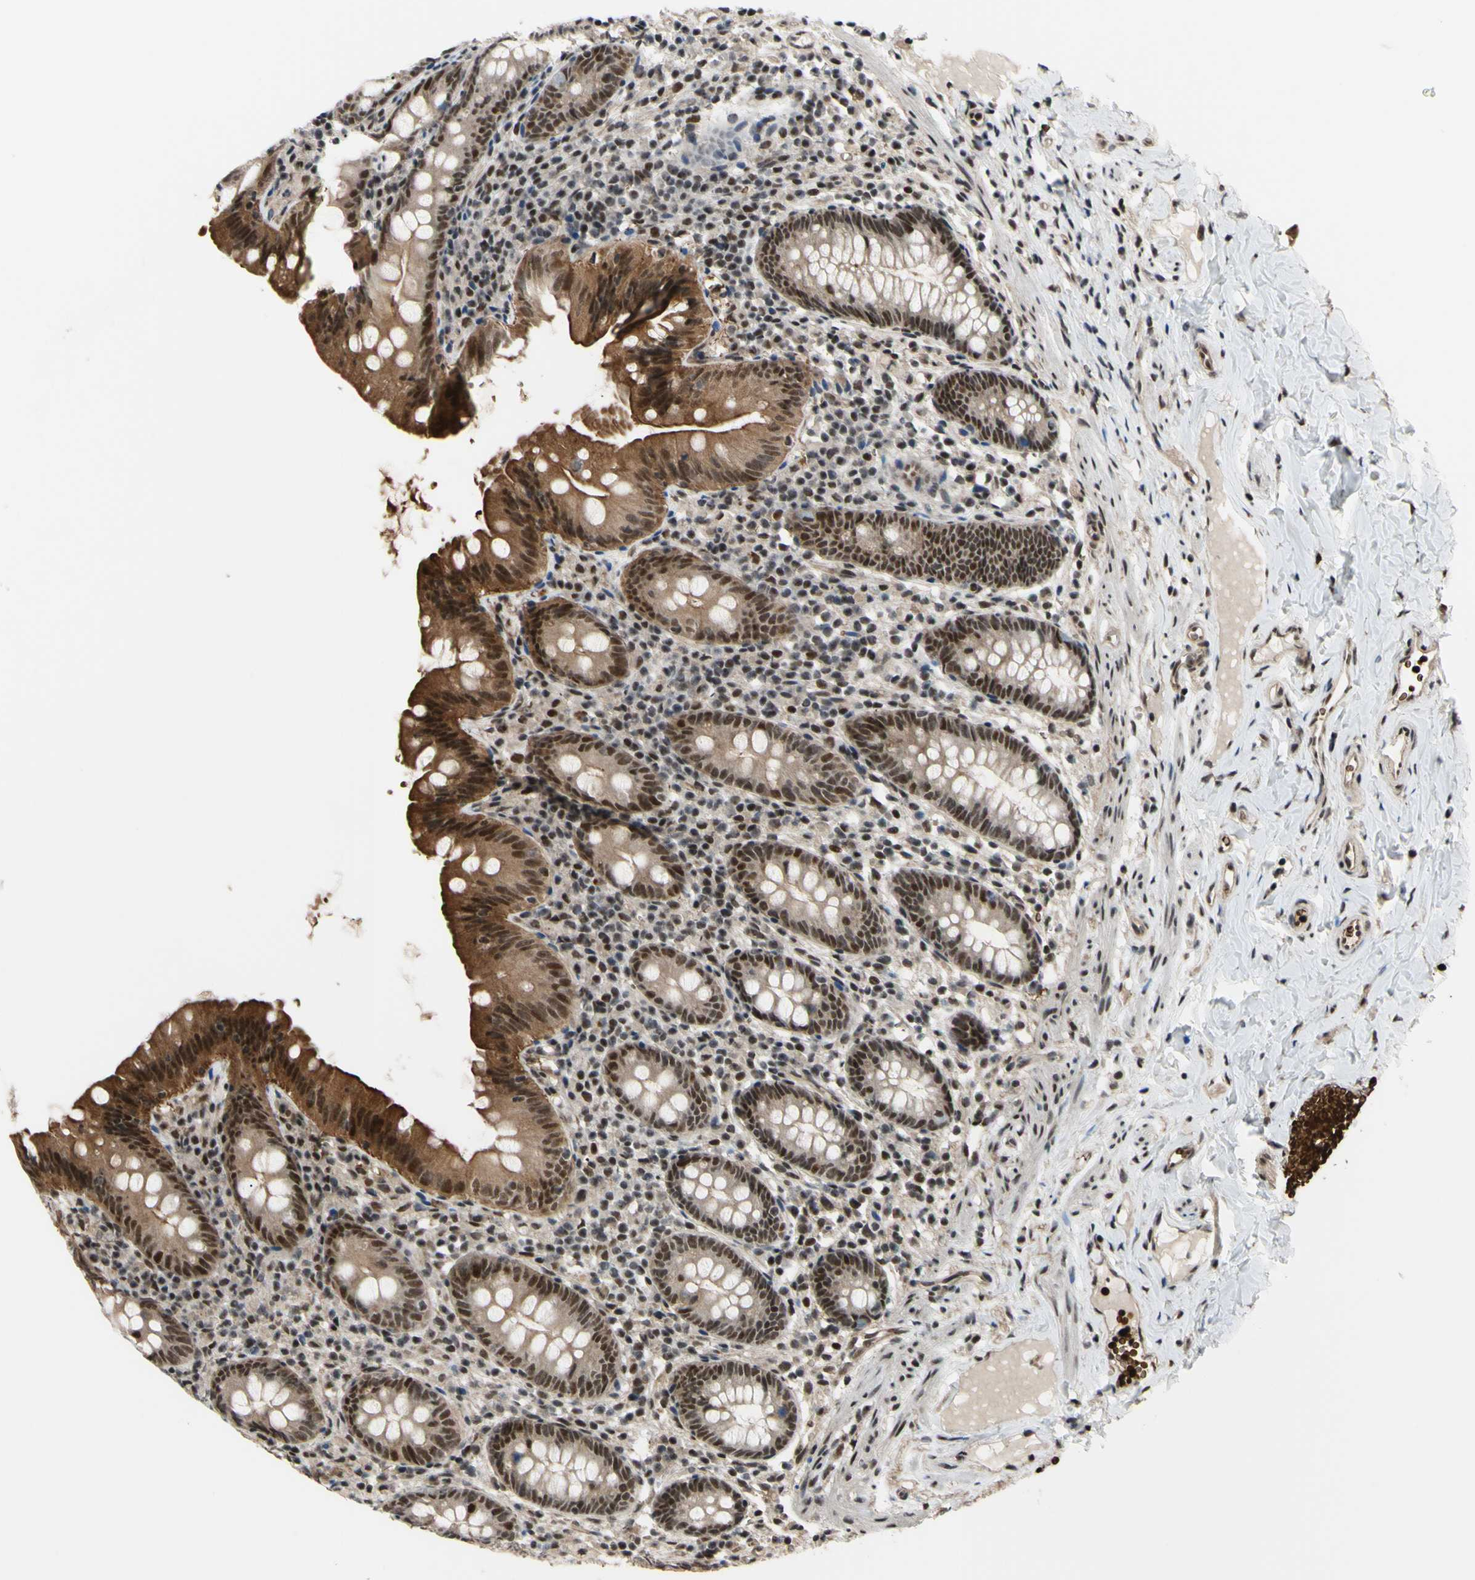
{"staining": {"intensity": "moderate", "quantity": ">75%", "location": "cytoplasmic/membranous,nuclear"}, "tissue": "appendix", "cell_type": "Glandular cells", "image_type": "normal", "snomed": [{"axis": "morphology", "description": "Normal tissue, NOS"}, {"axis": "topography", "description": "Appendix"}], "caption": "Appendix stained with IHC shows moderate cytoplasmic/membranous,nuclear expression in about >75% of glandular cells.", "gene": "THAP12", "patient": {"sex": "male", "age": 52}}